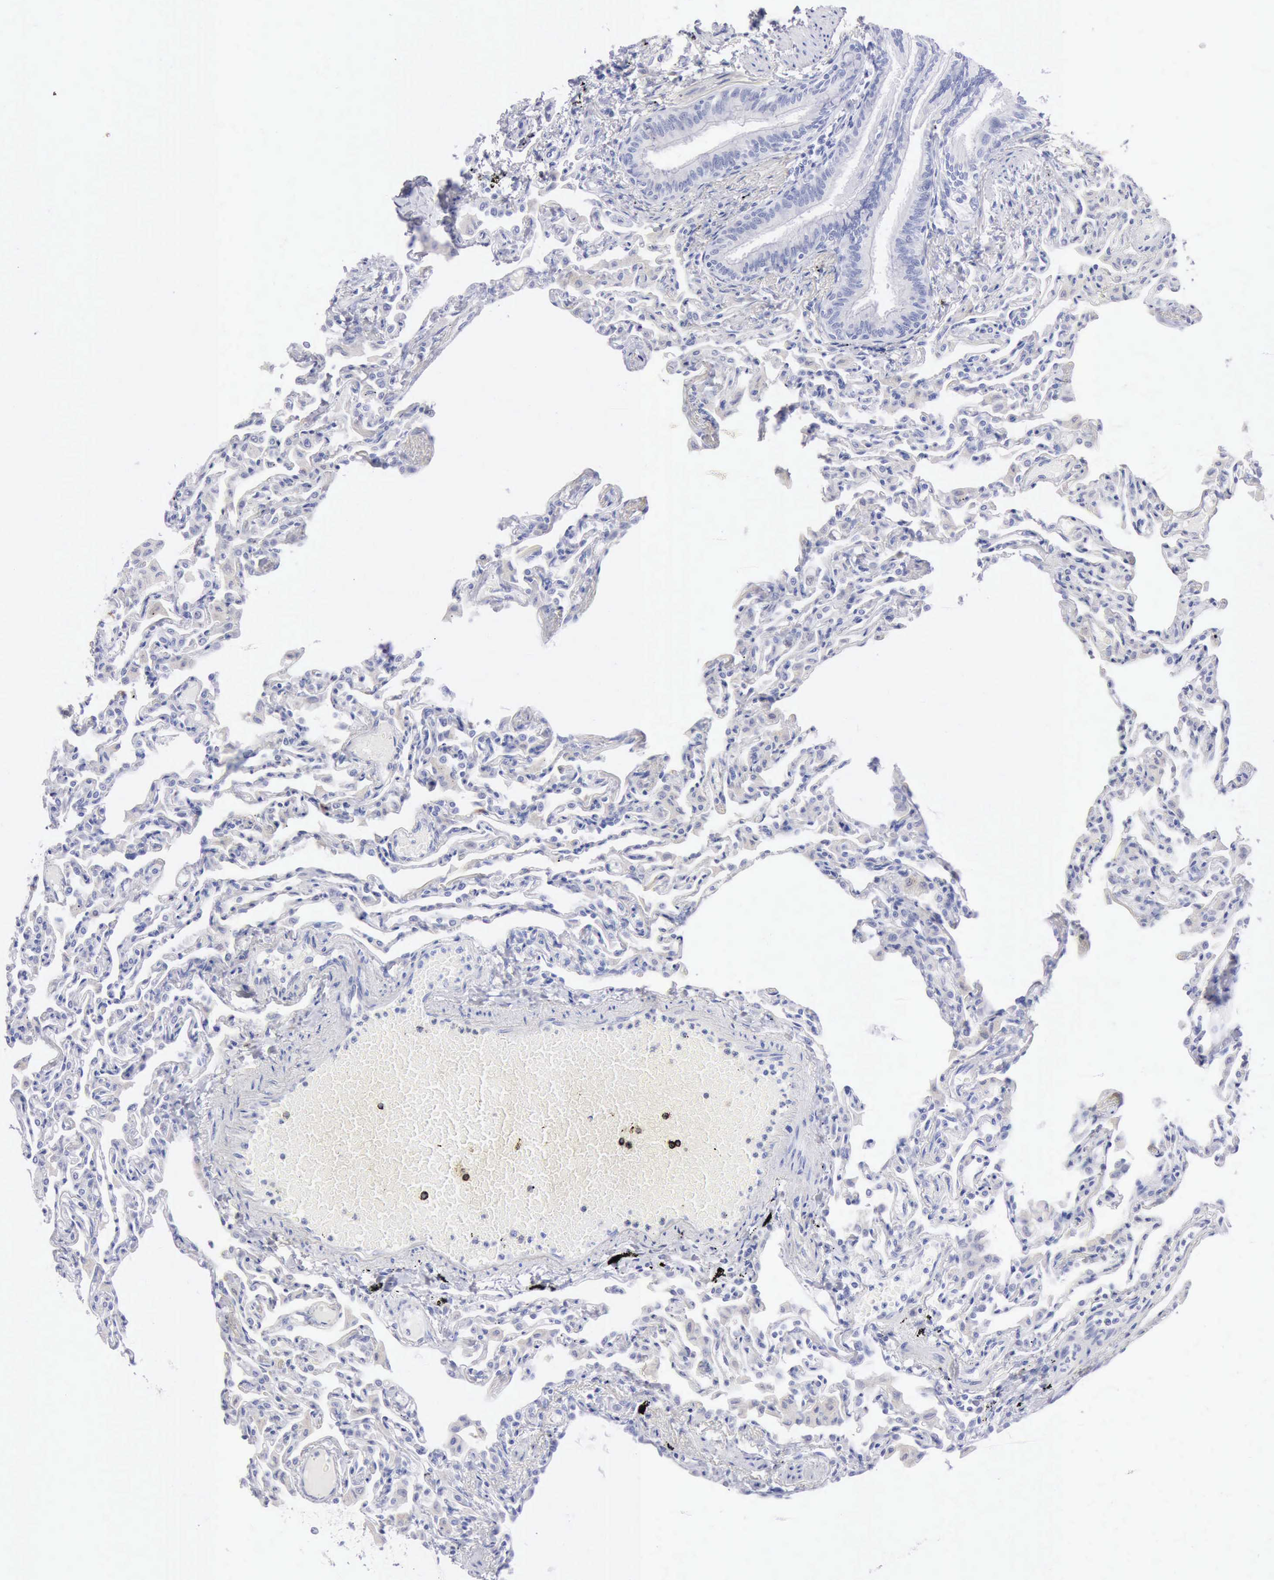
{"staining": {"intensity": "negative", "quantity": "none", "location": "none"}, "tissue": "lung", "cell_type": "Alveolar cells", "image_type": "normal", "snomed": [{"axis": "morphology", "description": "Normal tissue, NOS"}, {"axis": "topography", "description": "Lung"}], "caption": "Immunohistochemistry micrograph of benign lung stained for a protein (brown), which displays no expression in alveolar cells.", "gene": "ANGEL1", "patient": {"sex": "female", "age": 49}}